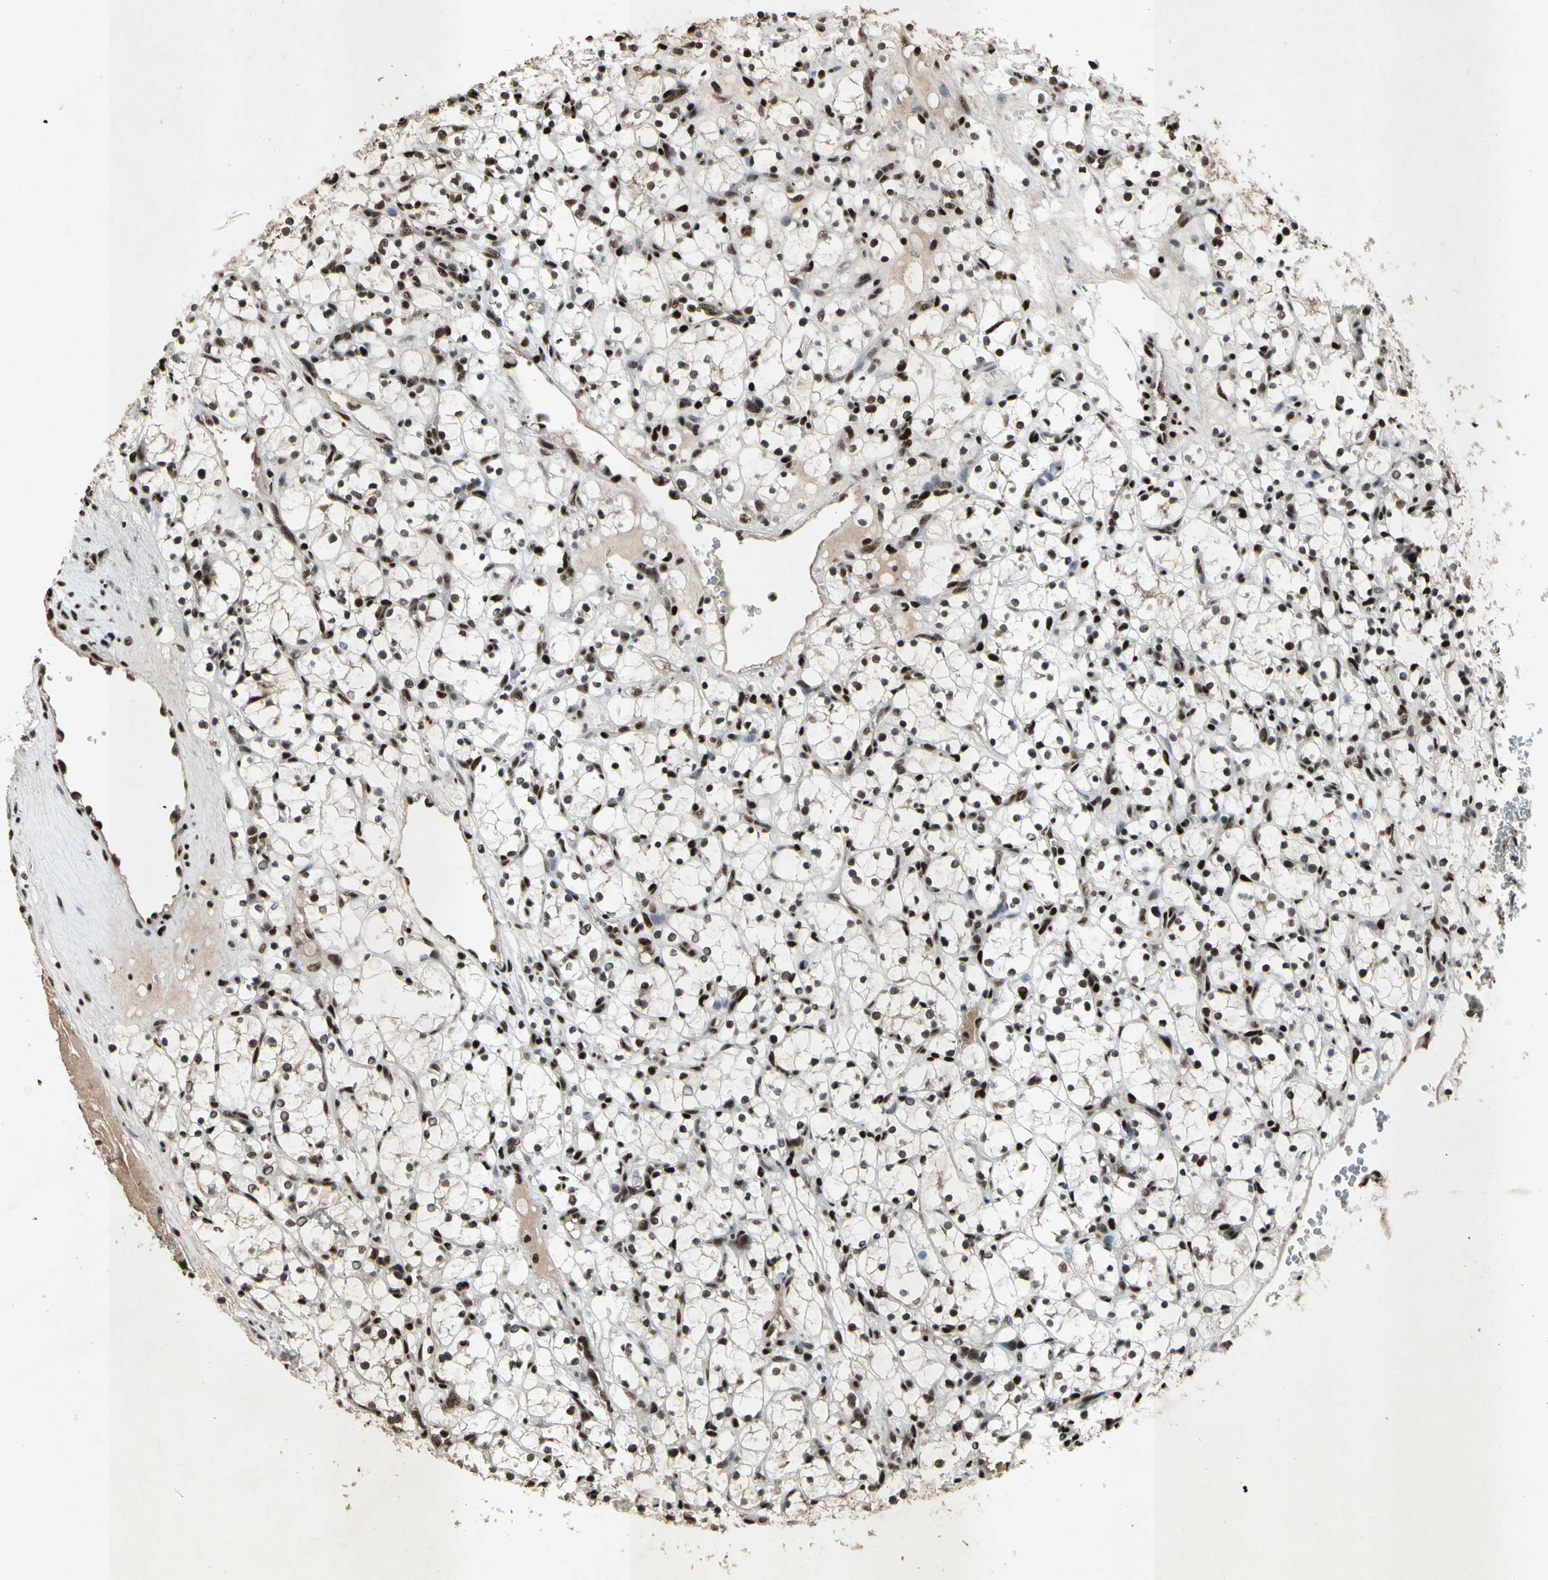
{"staining": {"intensity": "strong", "quantity": ">75%", "location": "nuclear"}, "tissue": "renal cancer", "cell_type": "Tumor cells", "image_type": "cancer", "snomed": [{"axis": "morphology", "description": "Adenocarcinoma, NOS"}, {"axis": "topography", "description": "Kidney"}], "caption": "Brown immunohistochemical staining in renal adenocarcinoma reveals strong nuclear positivity in about >75% of tumor cells.", "gene": "TBX2", "patient": {"sex": "female", "age": 69}}